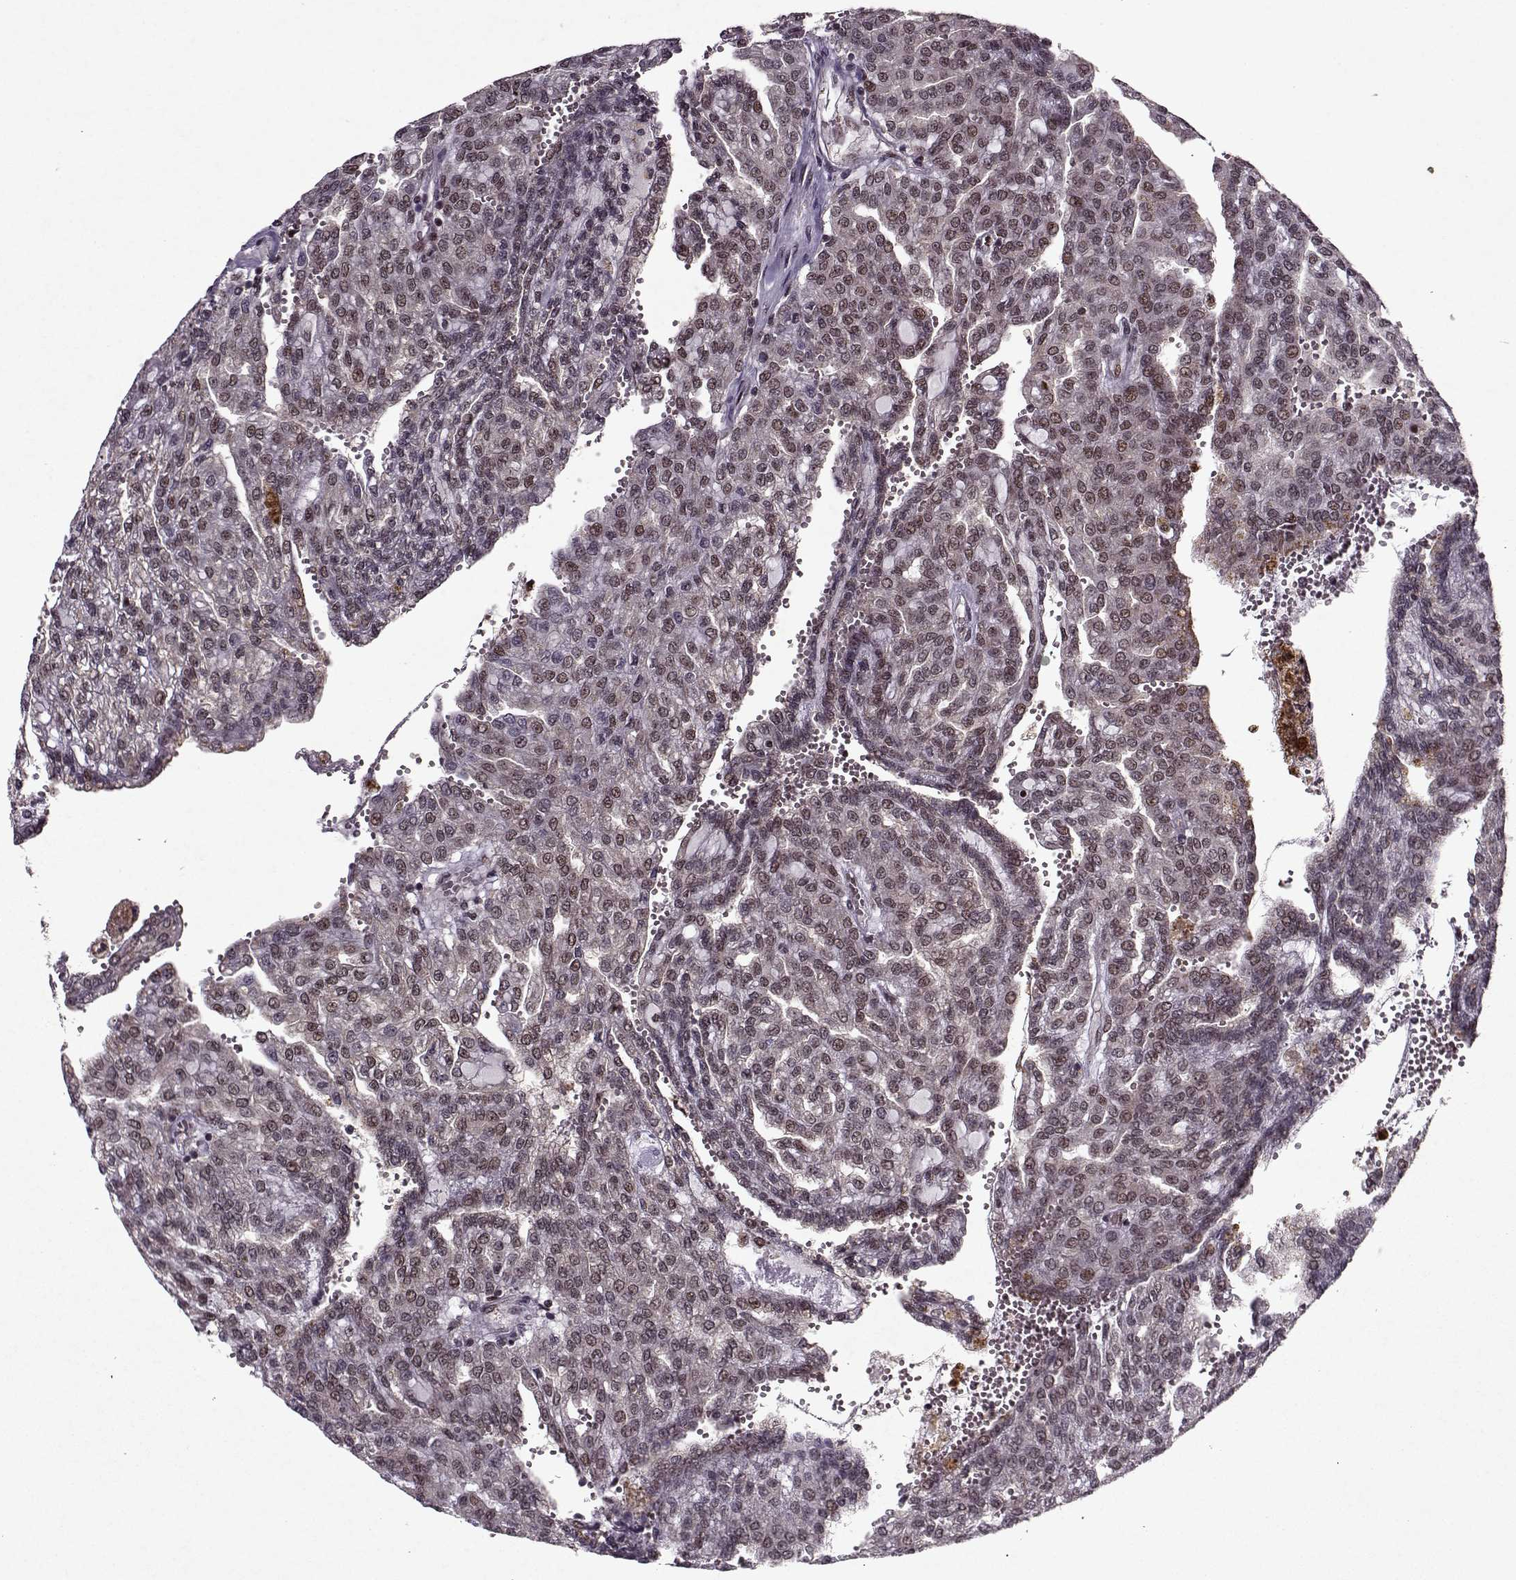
{"staining": {"intensity": "weak", "quantity": ">75%", "location": "nuclear"}, "tissue": "renal cancer", "cell_type": "Tumor cells", "image_type": "cancer", "snomed": [{"axis": "morphology", "description": "Adenocarcinoma, NOS"}, {"axis": "topography", "description": "Kidney"}], "caption": "Renal cancer tissue shows weak nuclear positivity in about >75% of tumor cells", "gene": "PSMA7", "patient": {"sex": "male", "age": 63}}